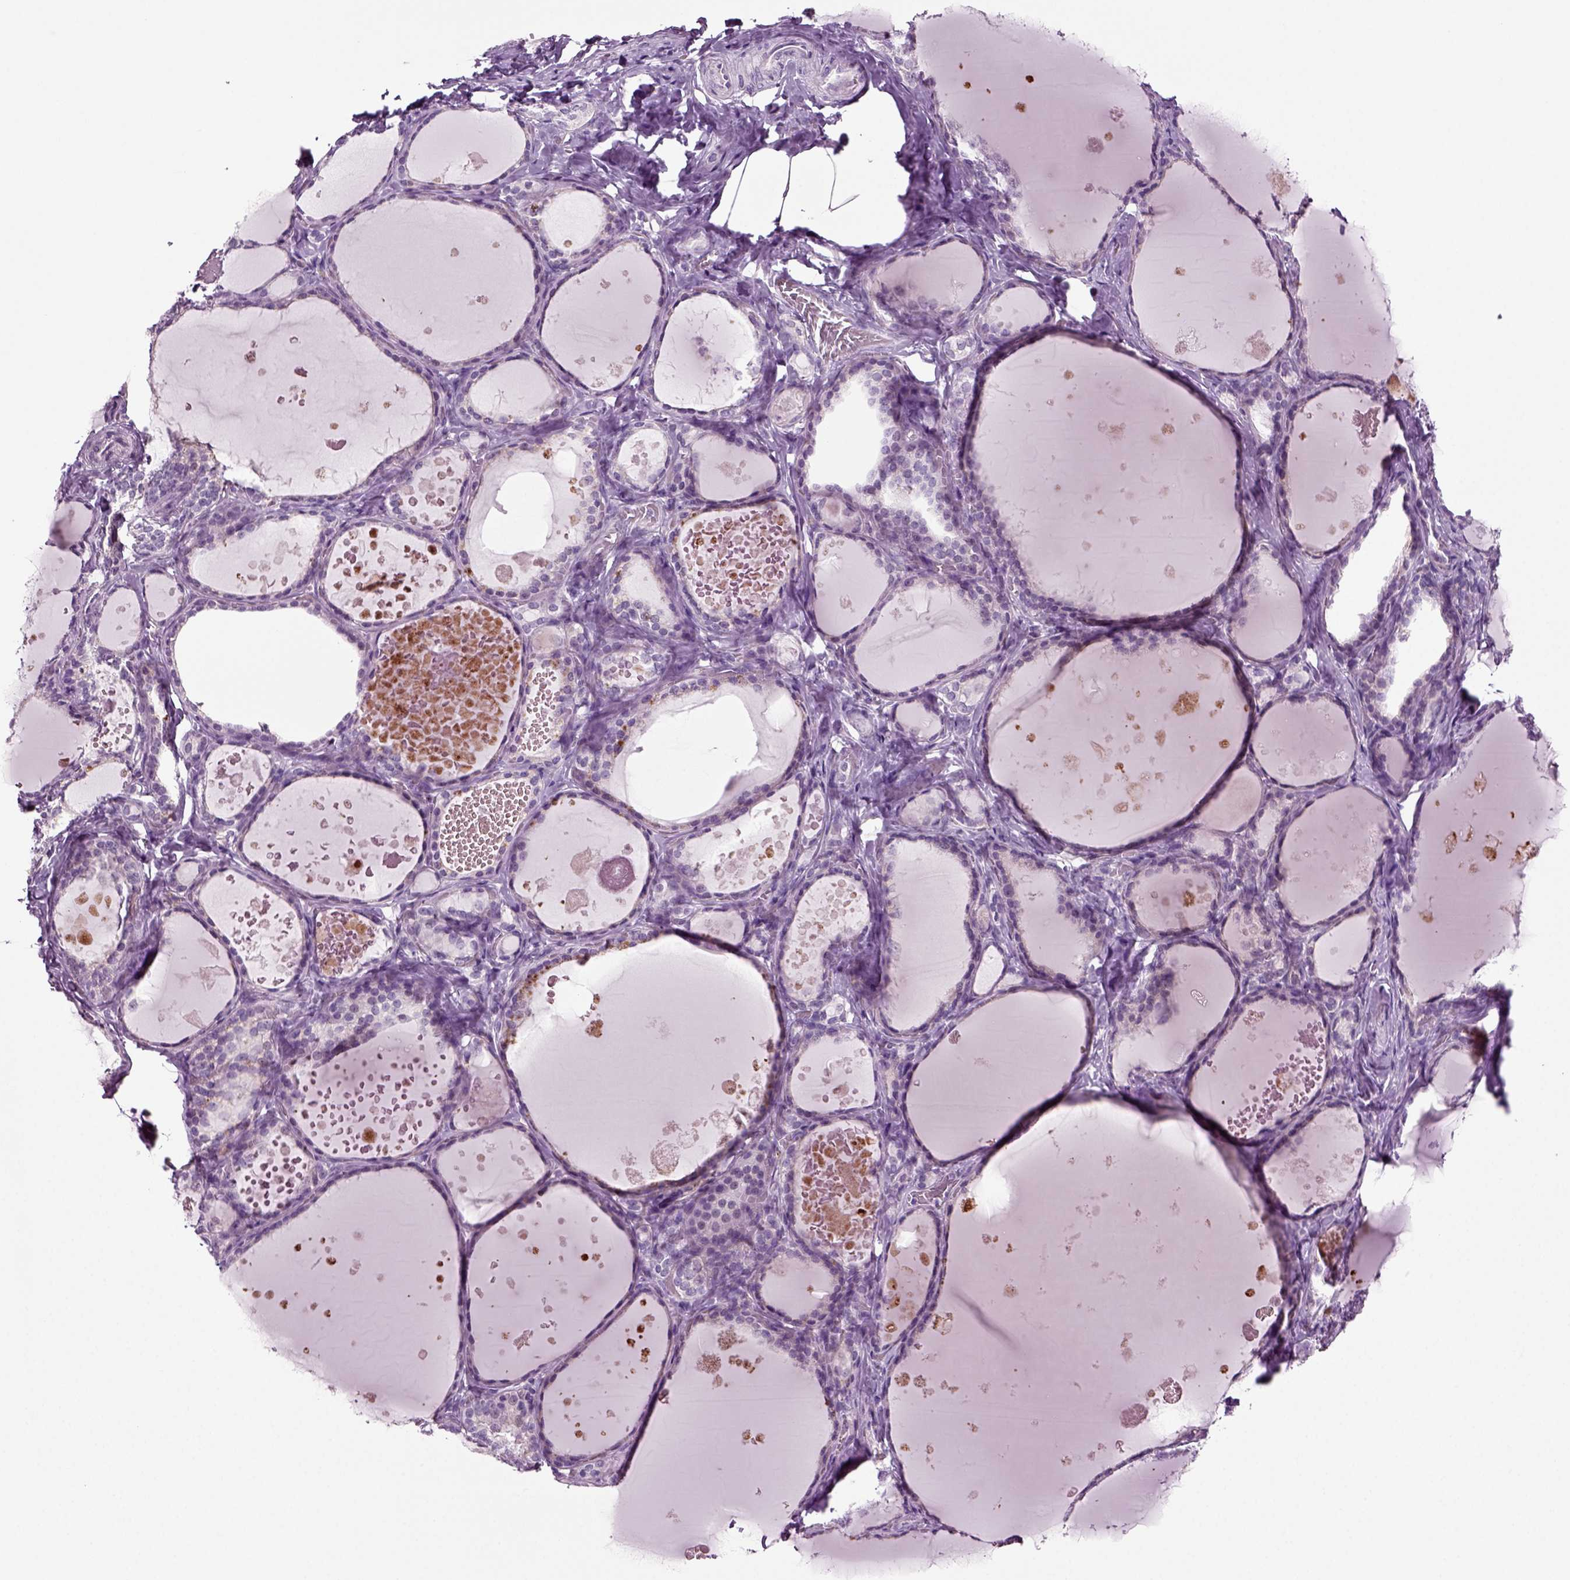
{"staining": {"intensity": "negative", "quantity": "none", "location": "none"}, "tissue": "thyroid gland", "cell_type": "Glandular cells", "image_type": "normal", "snomed": [{"axis": "morphology", "description": "Normal tissue, NOS"}, {"axis": "topography", "description": "Thyroid gland"}], "caption": "Glandular cells are negative for protein expression in benign human thyroid gland.", "gene": "COL9A2", "patient": {"sex": "female", "age": 56}}